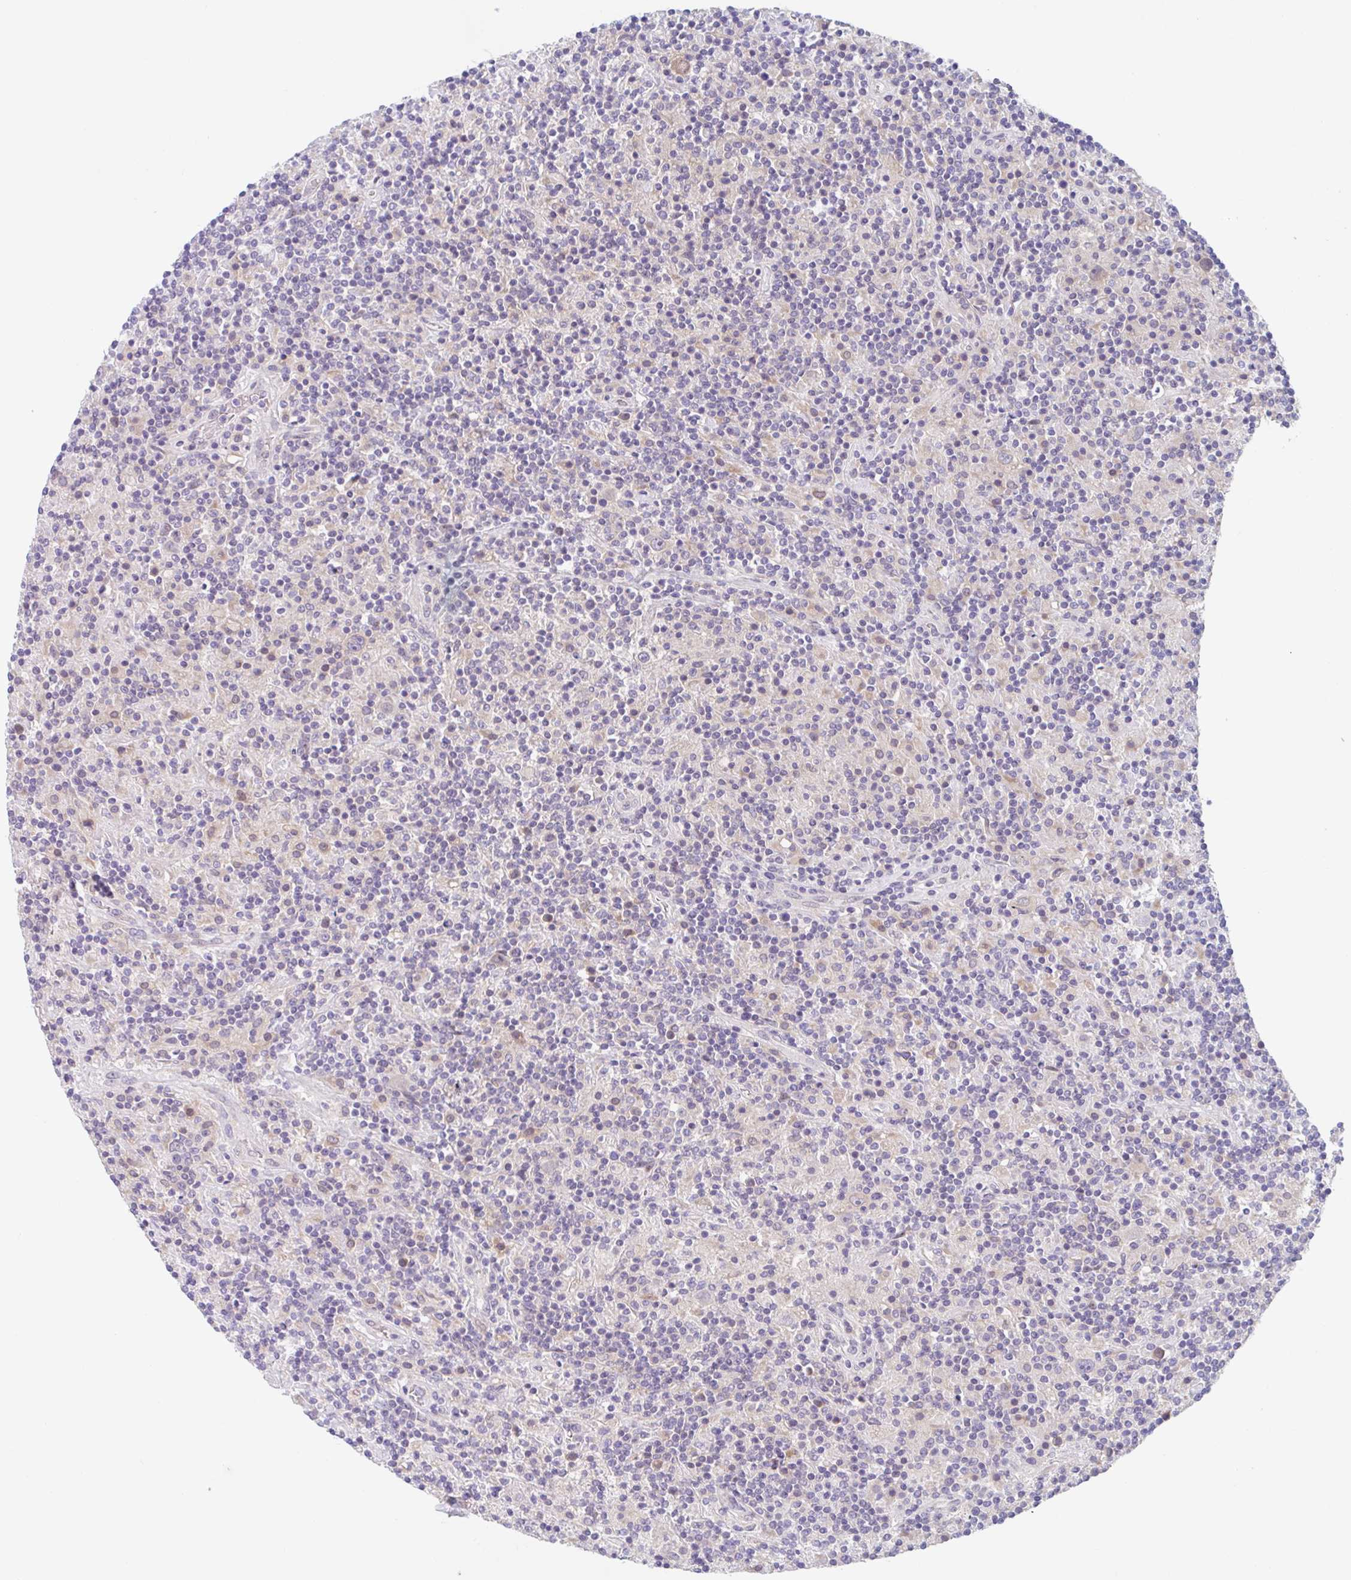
{"staining": {"intensity": "negative", "quantity": "none", "location": "none"}, "tissue": "lymphoma", "cell_type": "Tumor cells", "image_type": "cancer", "snomed": [{"axis": "morphology", "description": "Hodgkin's disease, NOS"}, {"axis": "topography", "description": "Lymph node"}], "caption": "Tumor cells show no significant staining in lymphoma.", "gene": "TMEM86A", "patient": {"sex": "male", "age": 70}}